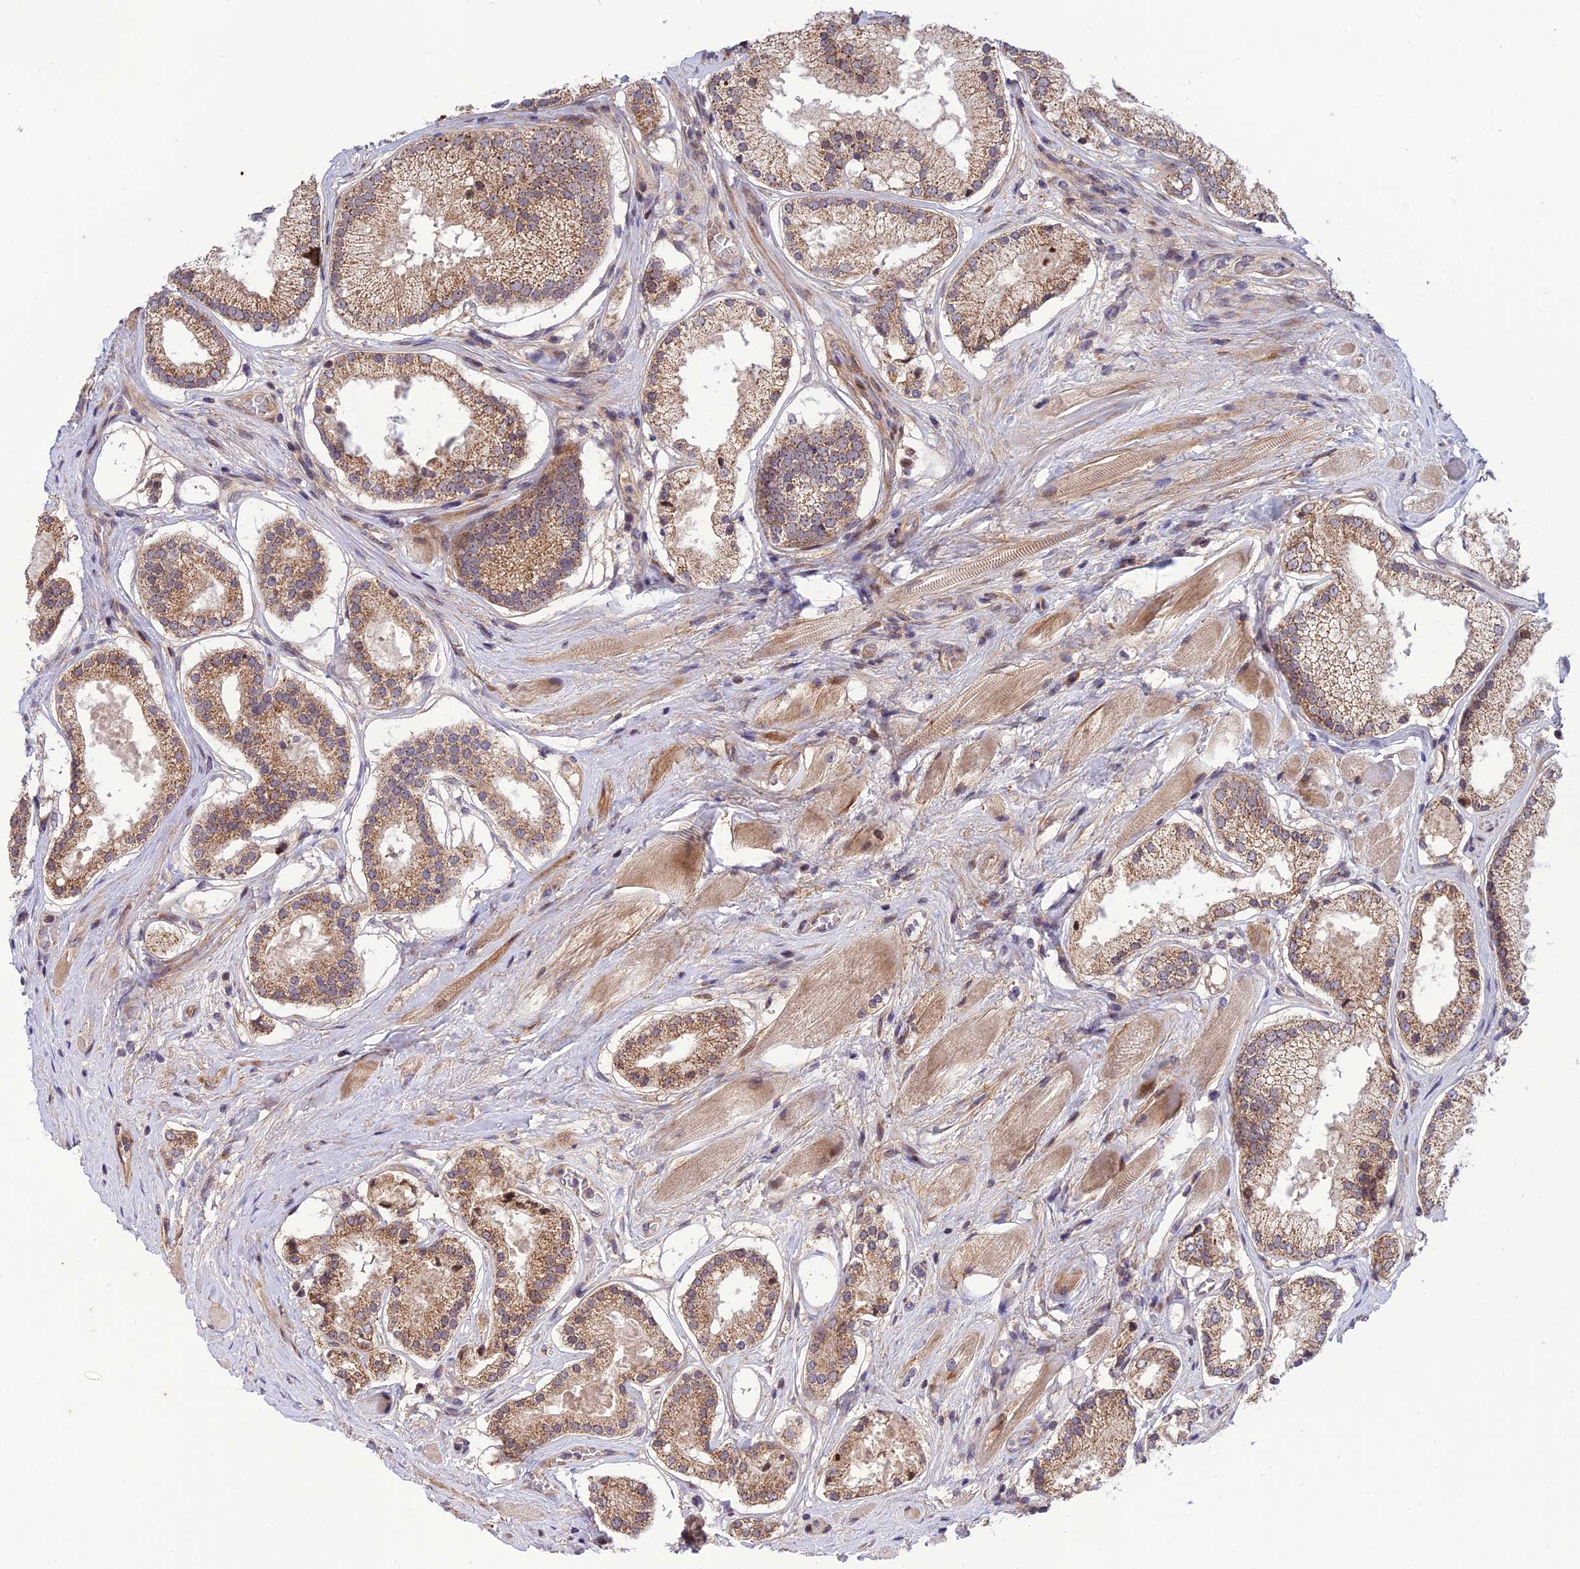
{"staining": {"intensity": "moderate", "quantity": ">75%", "location": "cytoplasmic/membranous"}, "tissue": "prostate cancer", "cell_type": "Tumor cells", "image_type": "cancer", "snomed": [{"axis": "morphology", "description": "Adenocarcinoma, High grade"}, {"axis": "topography", "description": "Prostate"}], "caption": "Immunohistochemistry (IHC) (DAB) staining of human prostate cancer (high-grade adenocarcinoma) reveals moderate cytoplasmic/membranous protein positivity in about >75% of tumor cells.", "gene": "PLEKHG2", "patient": {"sex": "male", "age": 67}}